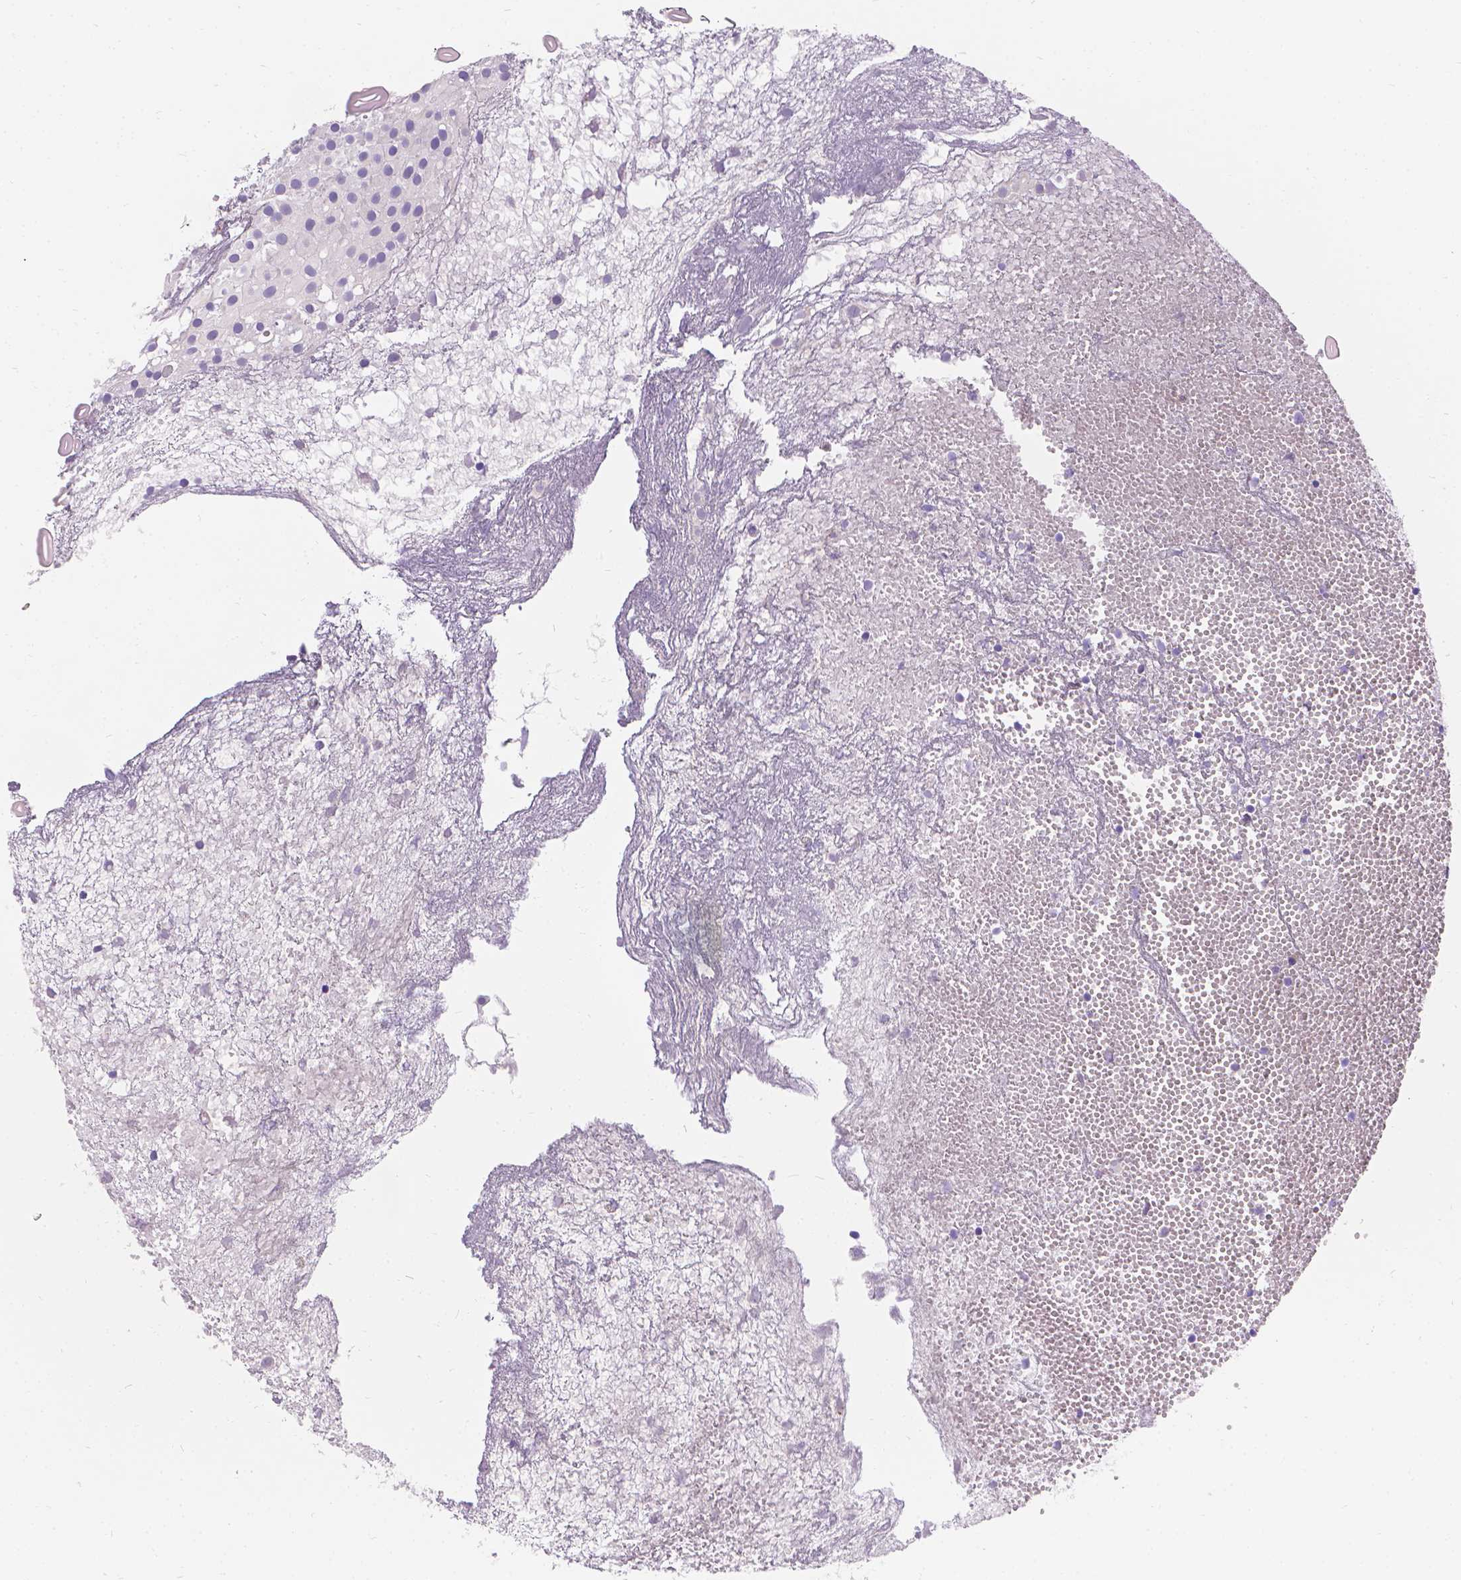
{"staining": {"intensity": "negative", "quantity": "none", "location": "none"}, "tissue": "urothelial cancer", "cell_type": "Tumor cells", "image_type": "cancer", "snomed": [{"axis": "morphology", "description": "Urothelial carcinoma, Low grade"}, {"axis": "topography", "description": "Urinary bladder"}], "caption": "The immunohistochemistry (IHC) micrograph has no significant positivity in tumor cells of urothelial cancer tissue. (DAB (3,3'-diaminobenzidine) IHC, high magnification).", "gene": "GNRHR", "patient": {"sex": "male", "age": 79}}